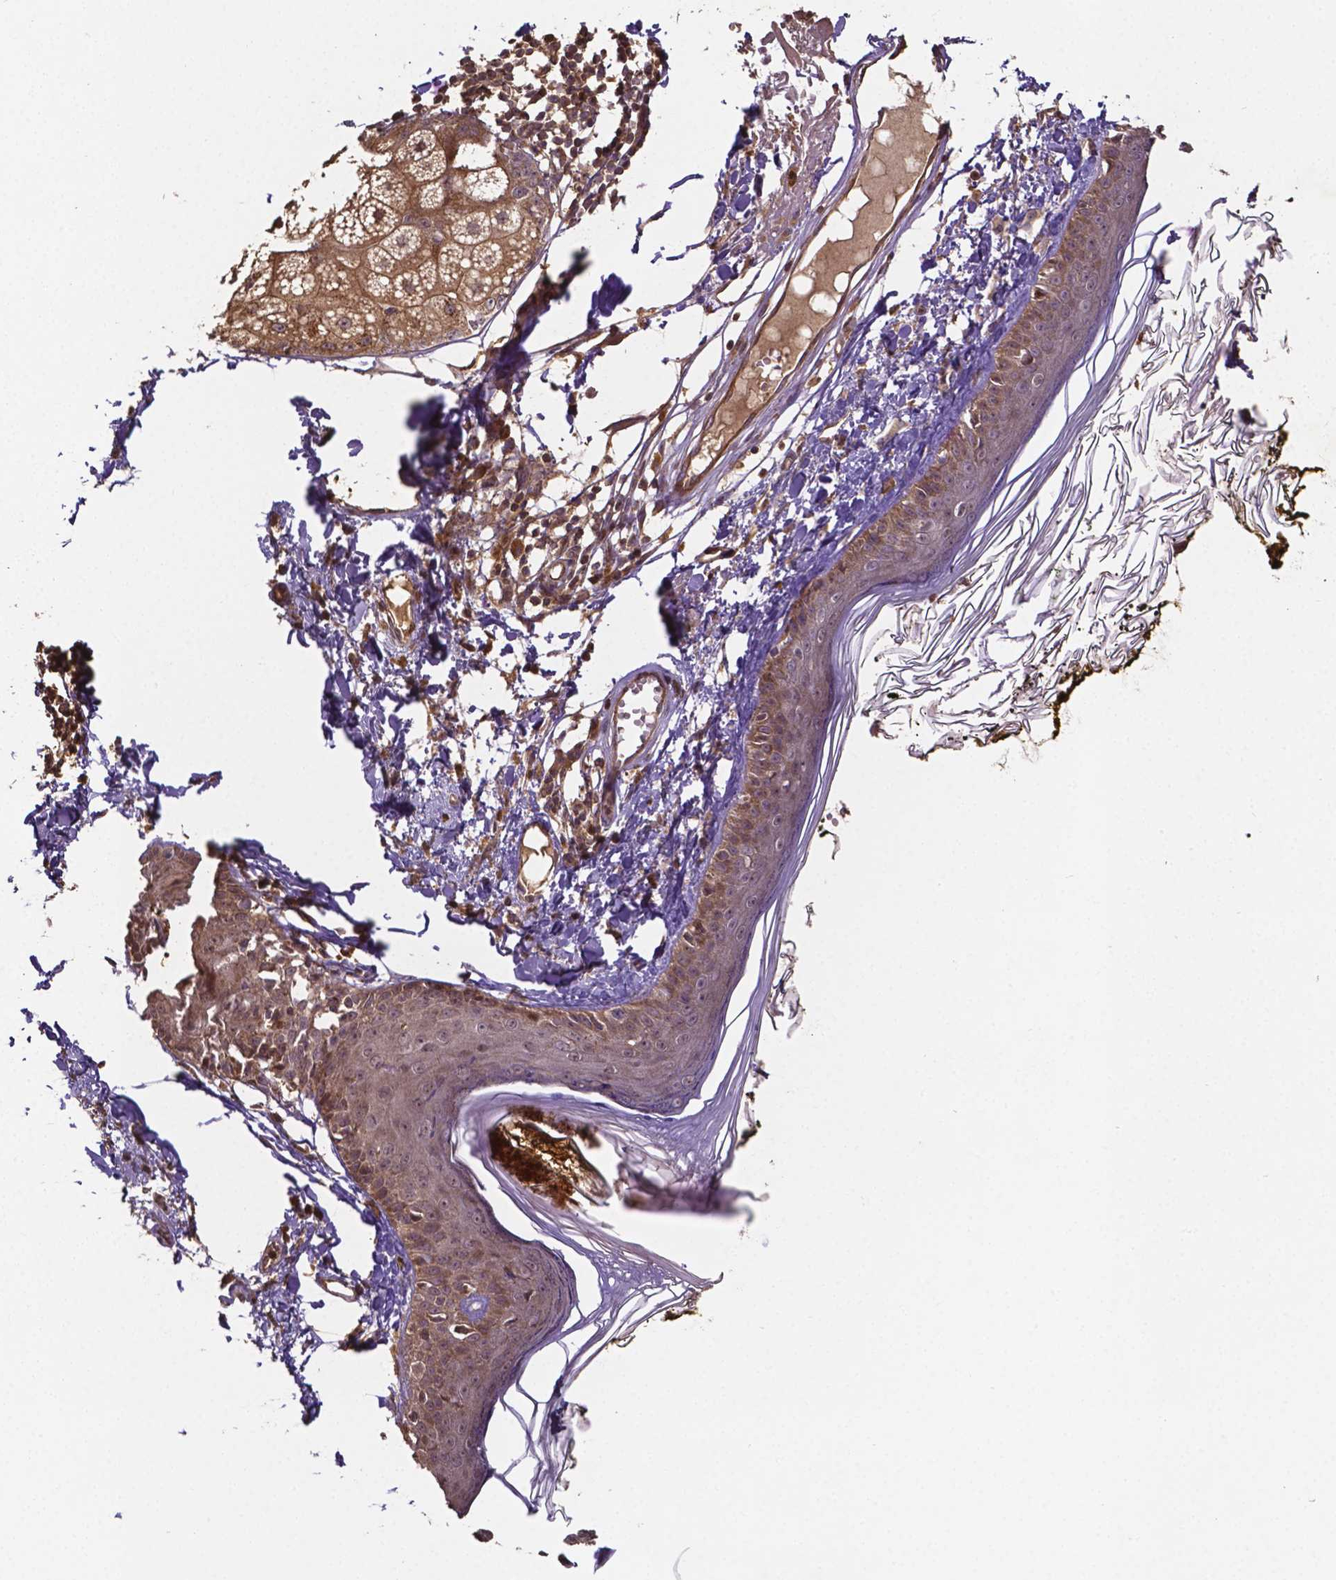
{"staining": {"intensity": "weak", "quantity": ">75%", "location": "cytoplasmic/membranous"}, "tissue": "skin", "cell_type": "Fibroblasts", "image_type": "normal", "snomed": [{"axis": "morphology", "description": "Normal tissue, NOS"}, {"axis": "topography", "description": "Skin"}], "caption": "Immunohistochemical staining of benign skin displays >75% levels of weak cytoplasmic/membranous protein positivity in approximately >75% of fibroblasts. The protein is stained brown, and the nuclei are stained in blue (DAB (3,3'-diaminobenzidine) IHC with brightfield microscopy, high magnification).", "gene": "RNF123", "patient": {"sex": "male", "age": 76}}